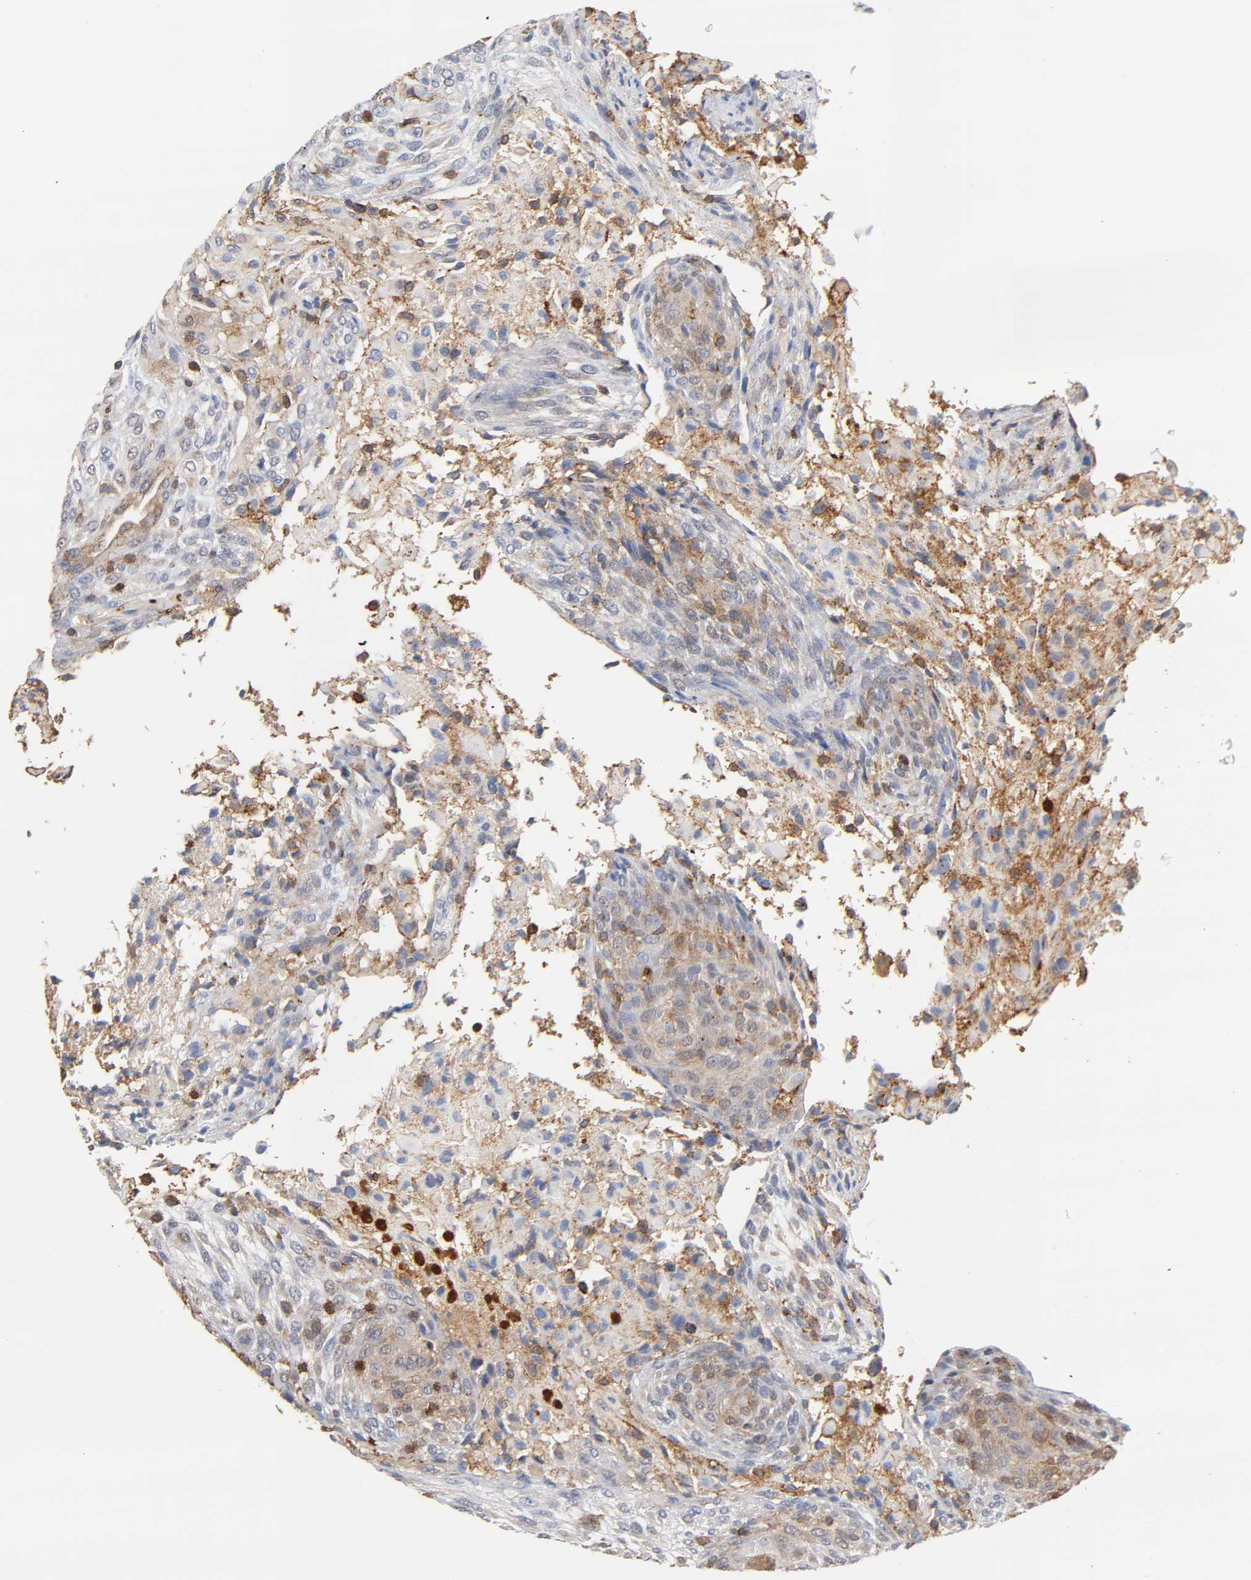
{"staining": {"intensity": "weak", "quantity": "25%-75%", "location": "cytoplasmic/membranous"}, "tissue": "glioma", "cell_type": "Tumor cells", "image_type": "cancer", "snomed": [{"axis": "morphology", "description": "Glioma, malignant, High grade"}, {"axis": "topography", "description": "Cerebral cortex"}], "caption": "Weak cytoplasmic/membranous expression for a protein is present in about 25%-75% of tumor cells of malignant glioma (high-grade) using immunohistochemistry.", "gene": "ANXA11", "patient": {"sex": "female", "age": 55}}